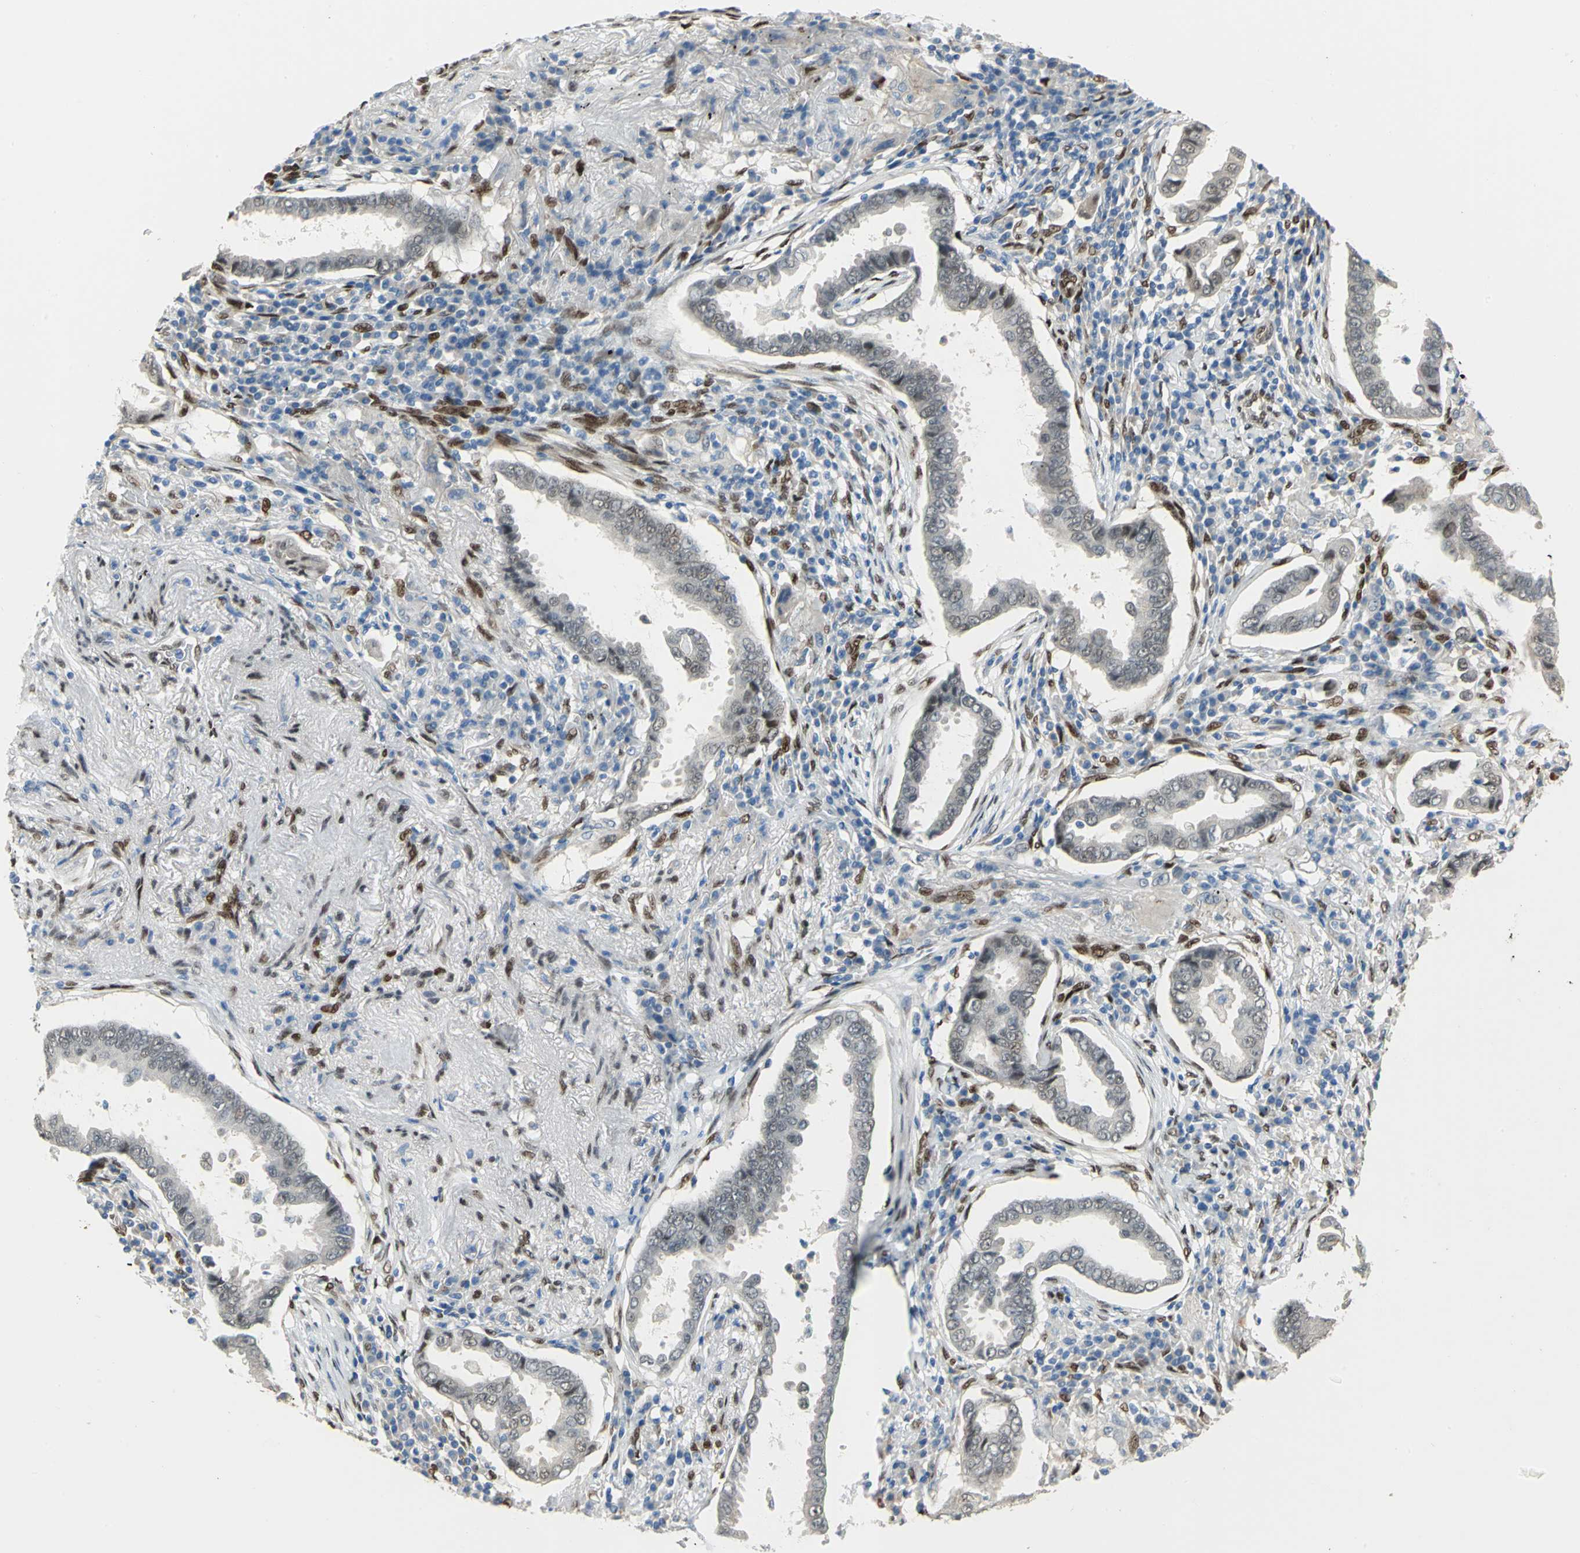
{"staining": {"intensity": "negative", "quantity": "none", "location": "none"}, "tissue": "lung cancer", "cell_type": "Tumor cells", "image_type": "cancer", "snomed": [{"axis": "morphology", "description": "Normal tissue, NOS"}, {"axis": "morphology", "description": "Inflammation, NOS"}, {"axis": "morphology", "description": "Adenocarcinoma, NOS"}, {"axis": "topography", "description": "Lung"}], "caption": "This is an immunohistochemistry photomicrograph of human lung adenocarcinoma. There is no staining in tumor cells.", "gene": "RBFOX2", "patient": {"sex": "female", "age": 64}}